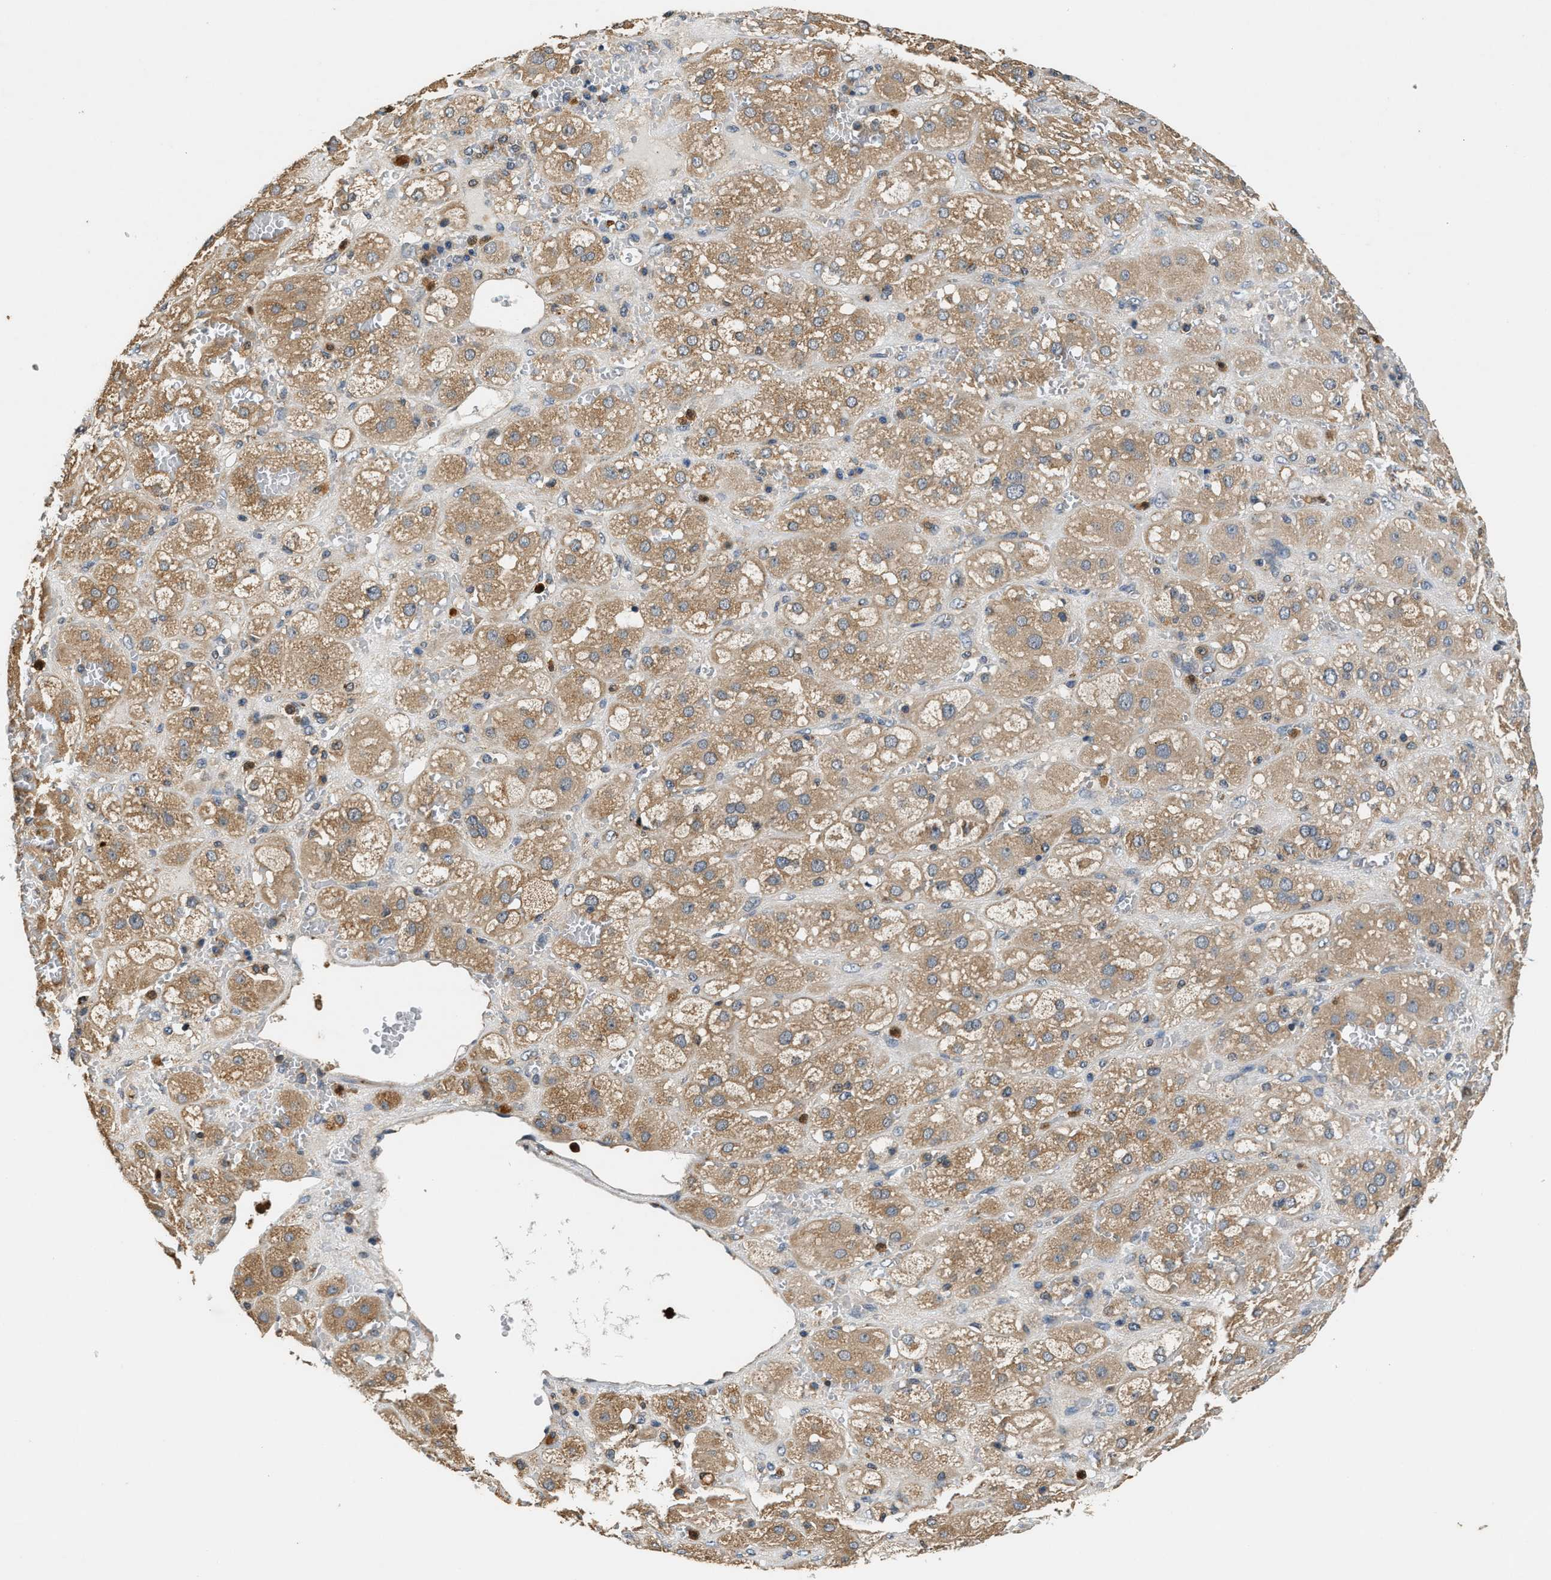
{"staining": {"intensity": "weak", "quantity": ">75%", "location": "cytoplasmic/membranous"}, "tissue": "adrenal gland", "cell_type": "Glandular cells", "image_type": "normal", "snomed": [{"axis": "morphology", "description": "Normal tissue, NOS"}, {"axis": "topography", "description": "Adrenal gland"}], "caption": "Benign adrenal gland displays weak cytoplasmic/membranous positivity in approximately >75% of glandular cells.", "gene": "CHUK", "patient": {"sex": "female", "age": 47}}